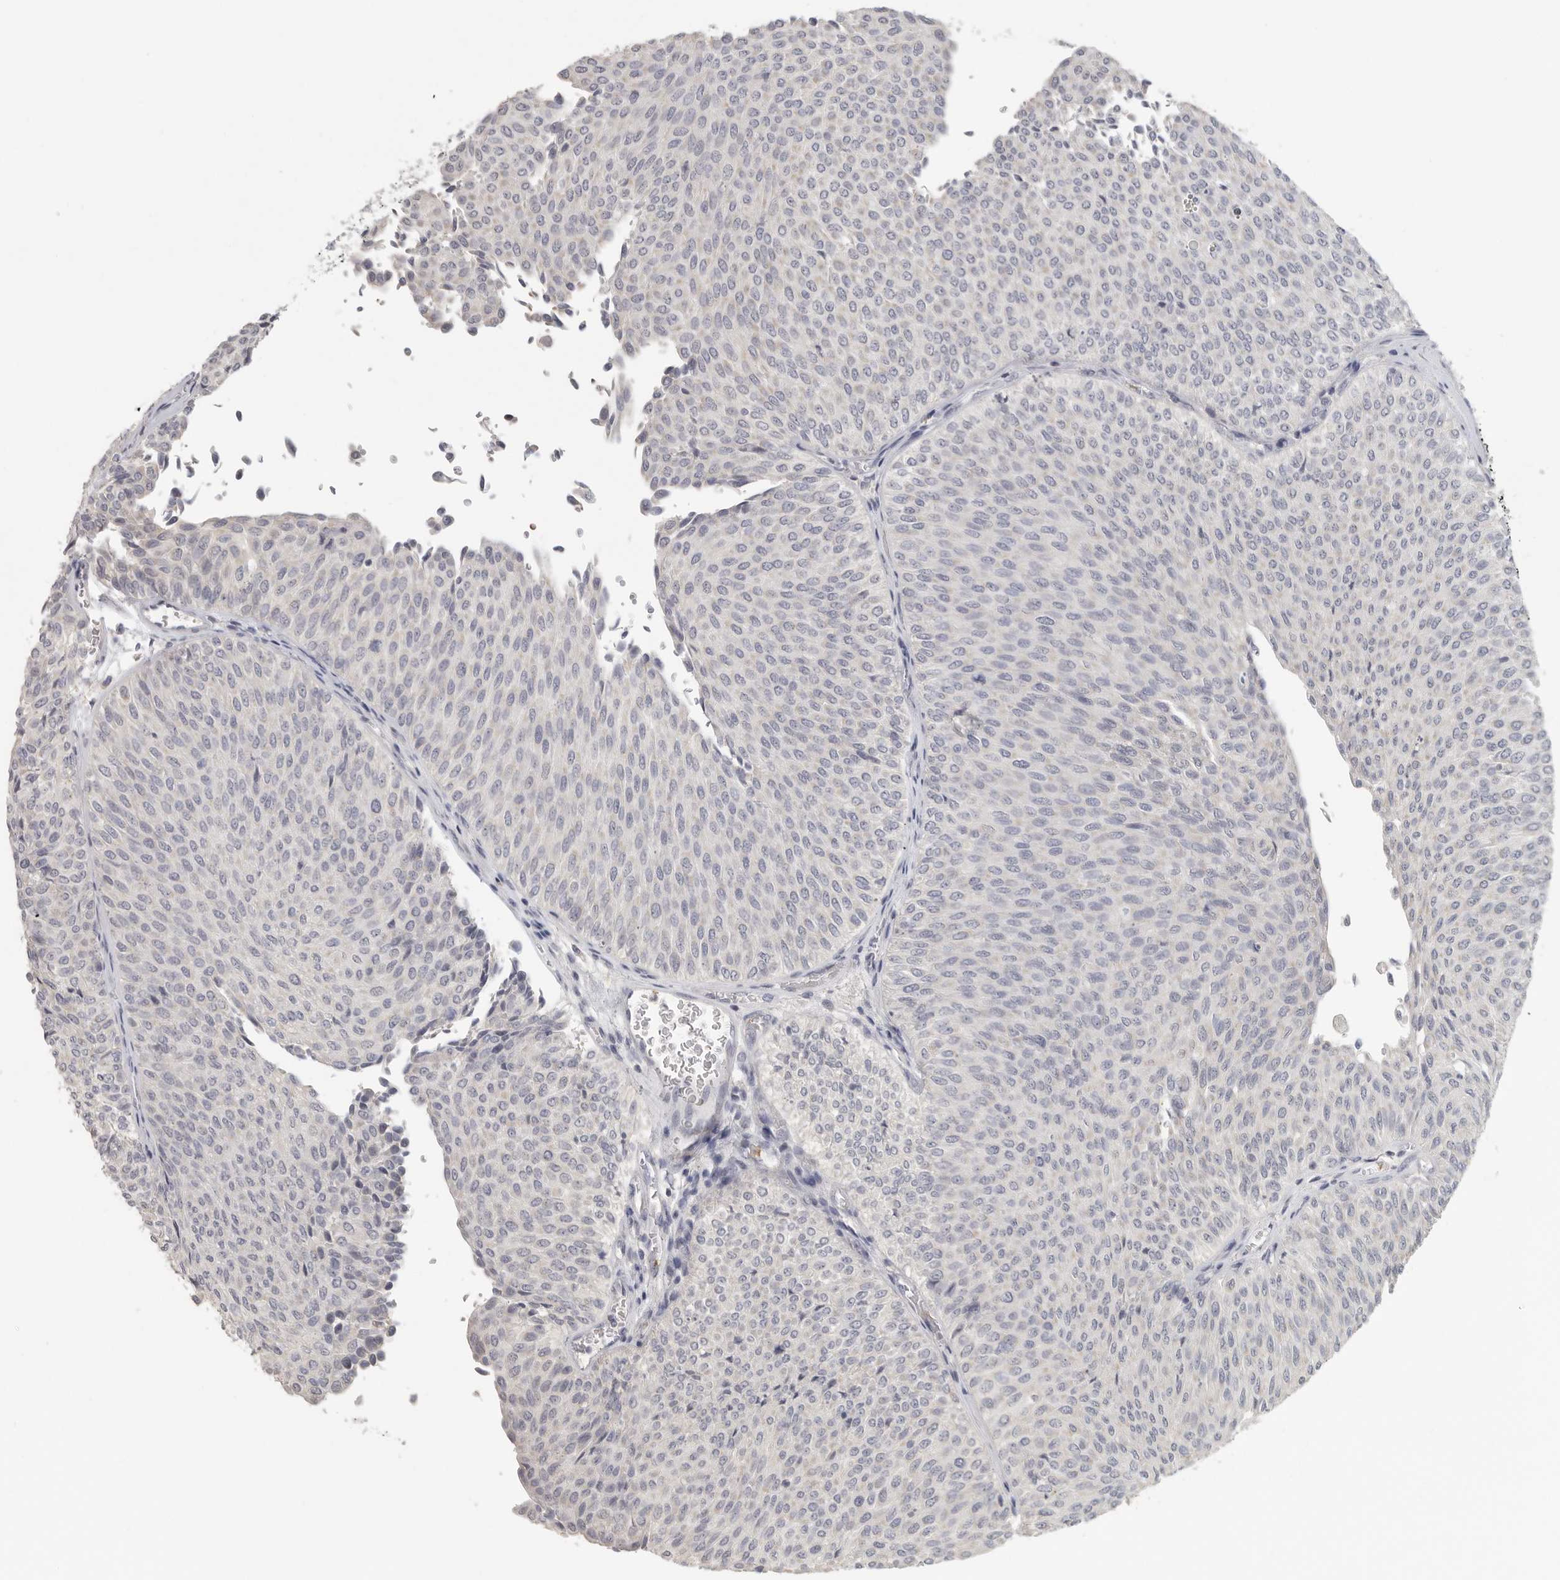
{"staining": {"intensity": "negative", "quantity": "none", "location": "none"}, "tissue": "urothelial cancer", "cell_type": "Tumor cells", "image_type": "cancer", "snomed": [{"axis": "morphology", "description": "Urothelial carcinoma, Low grade"}, {"axis": "topography", "description": "Urinary bladder"}], "caption": "Tumor cells show no significant positivity in low-grade urothelial carcinoma.", "gene": "DNAJC11", "patient": {"sex": "male", "age": 78}}